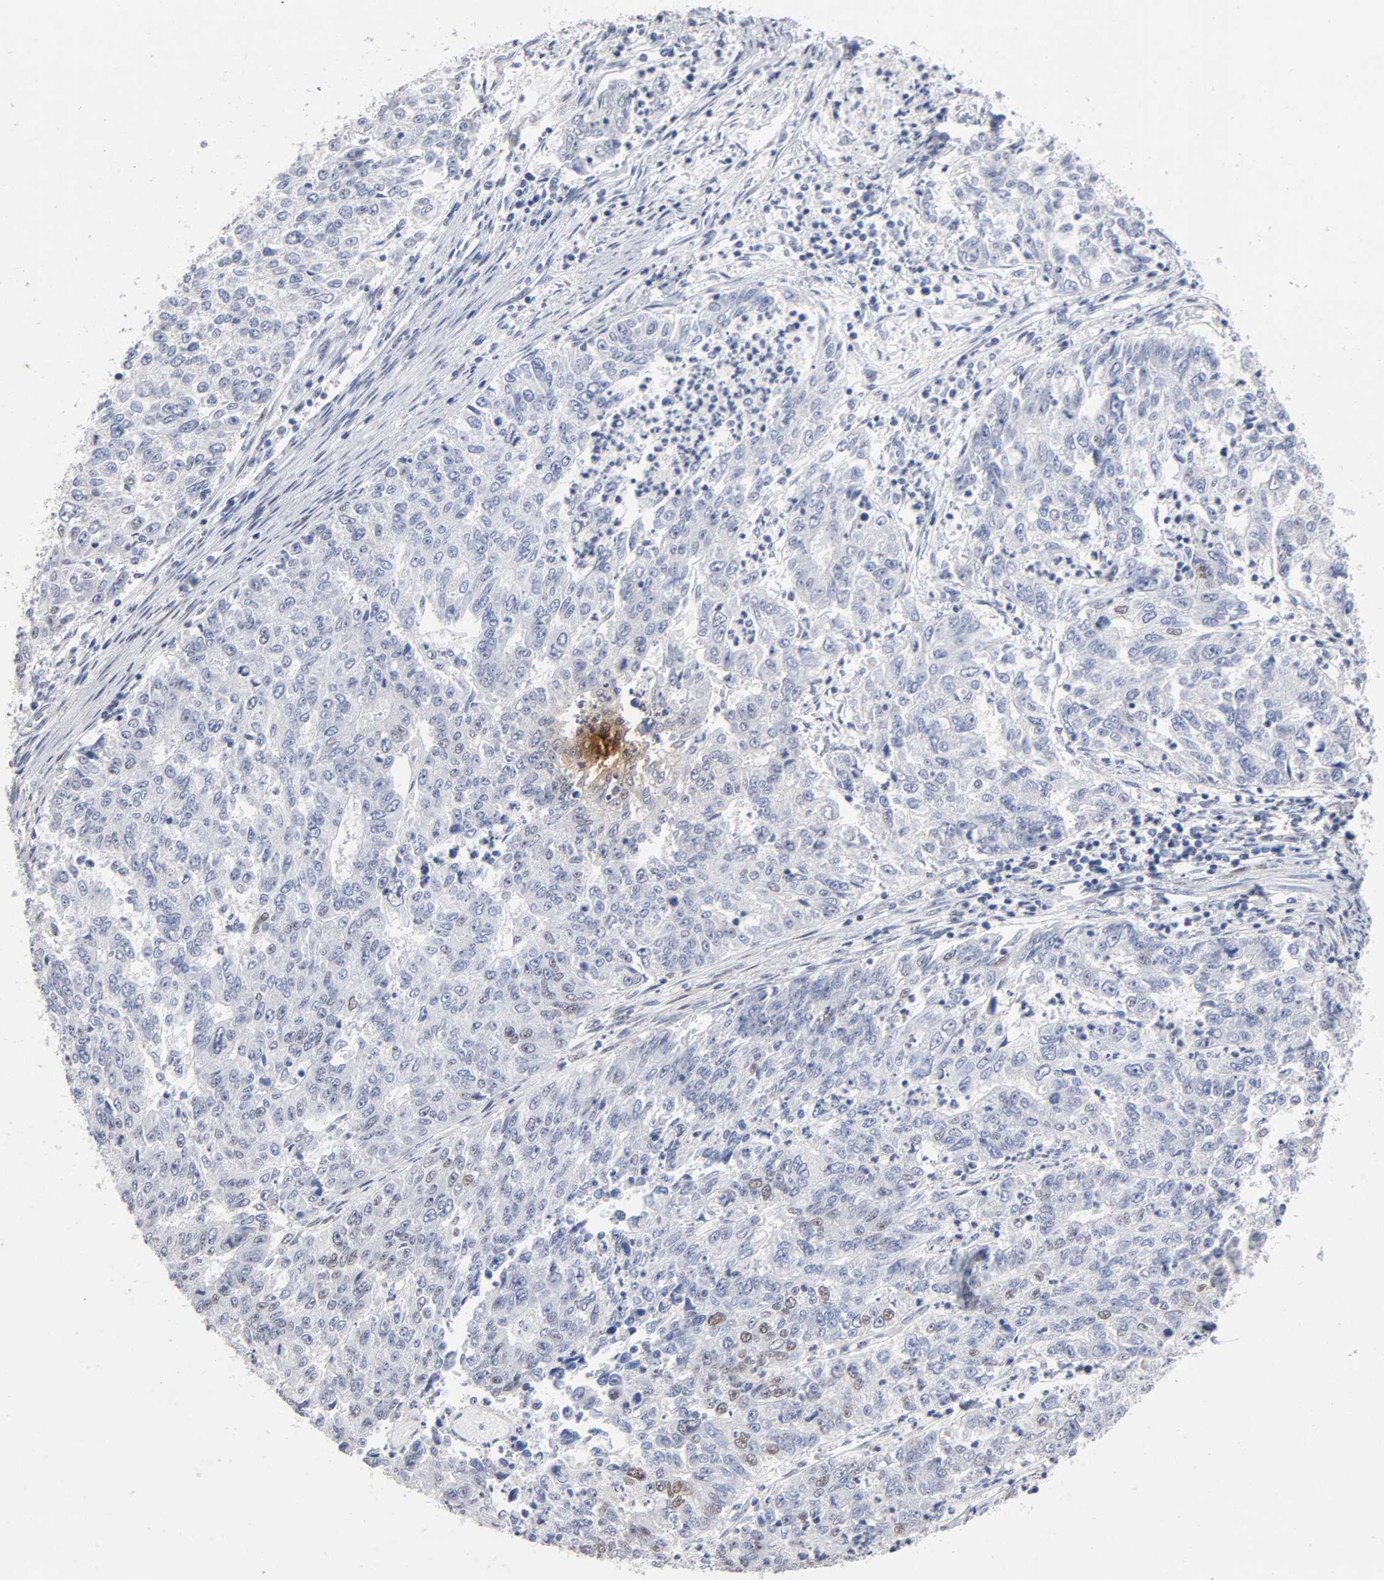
{"staining": {"intensity": "weak", "quantity": "25%-75%", "location": "nuclear"}, "tissue": "endometrial cancer", "cell_type": "Tumor cells", "image_type": "cancer", "snomed": [{"axis": "morphology", "description": "Adenocarcinoma, NOS"}, {"axis": "topography", "description": "Endometrium"}], "caption": "Immunohistochemistry image of adenocarcinoma (endometrial) stained for a protein (brown), which demonstrates low levels of weak nuclear staining in approximately 25%-75% of tumor cells.", "gene": "STK38", "patient": {"sex": "female", "age": 42}}